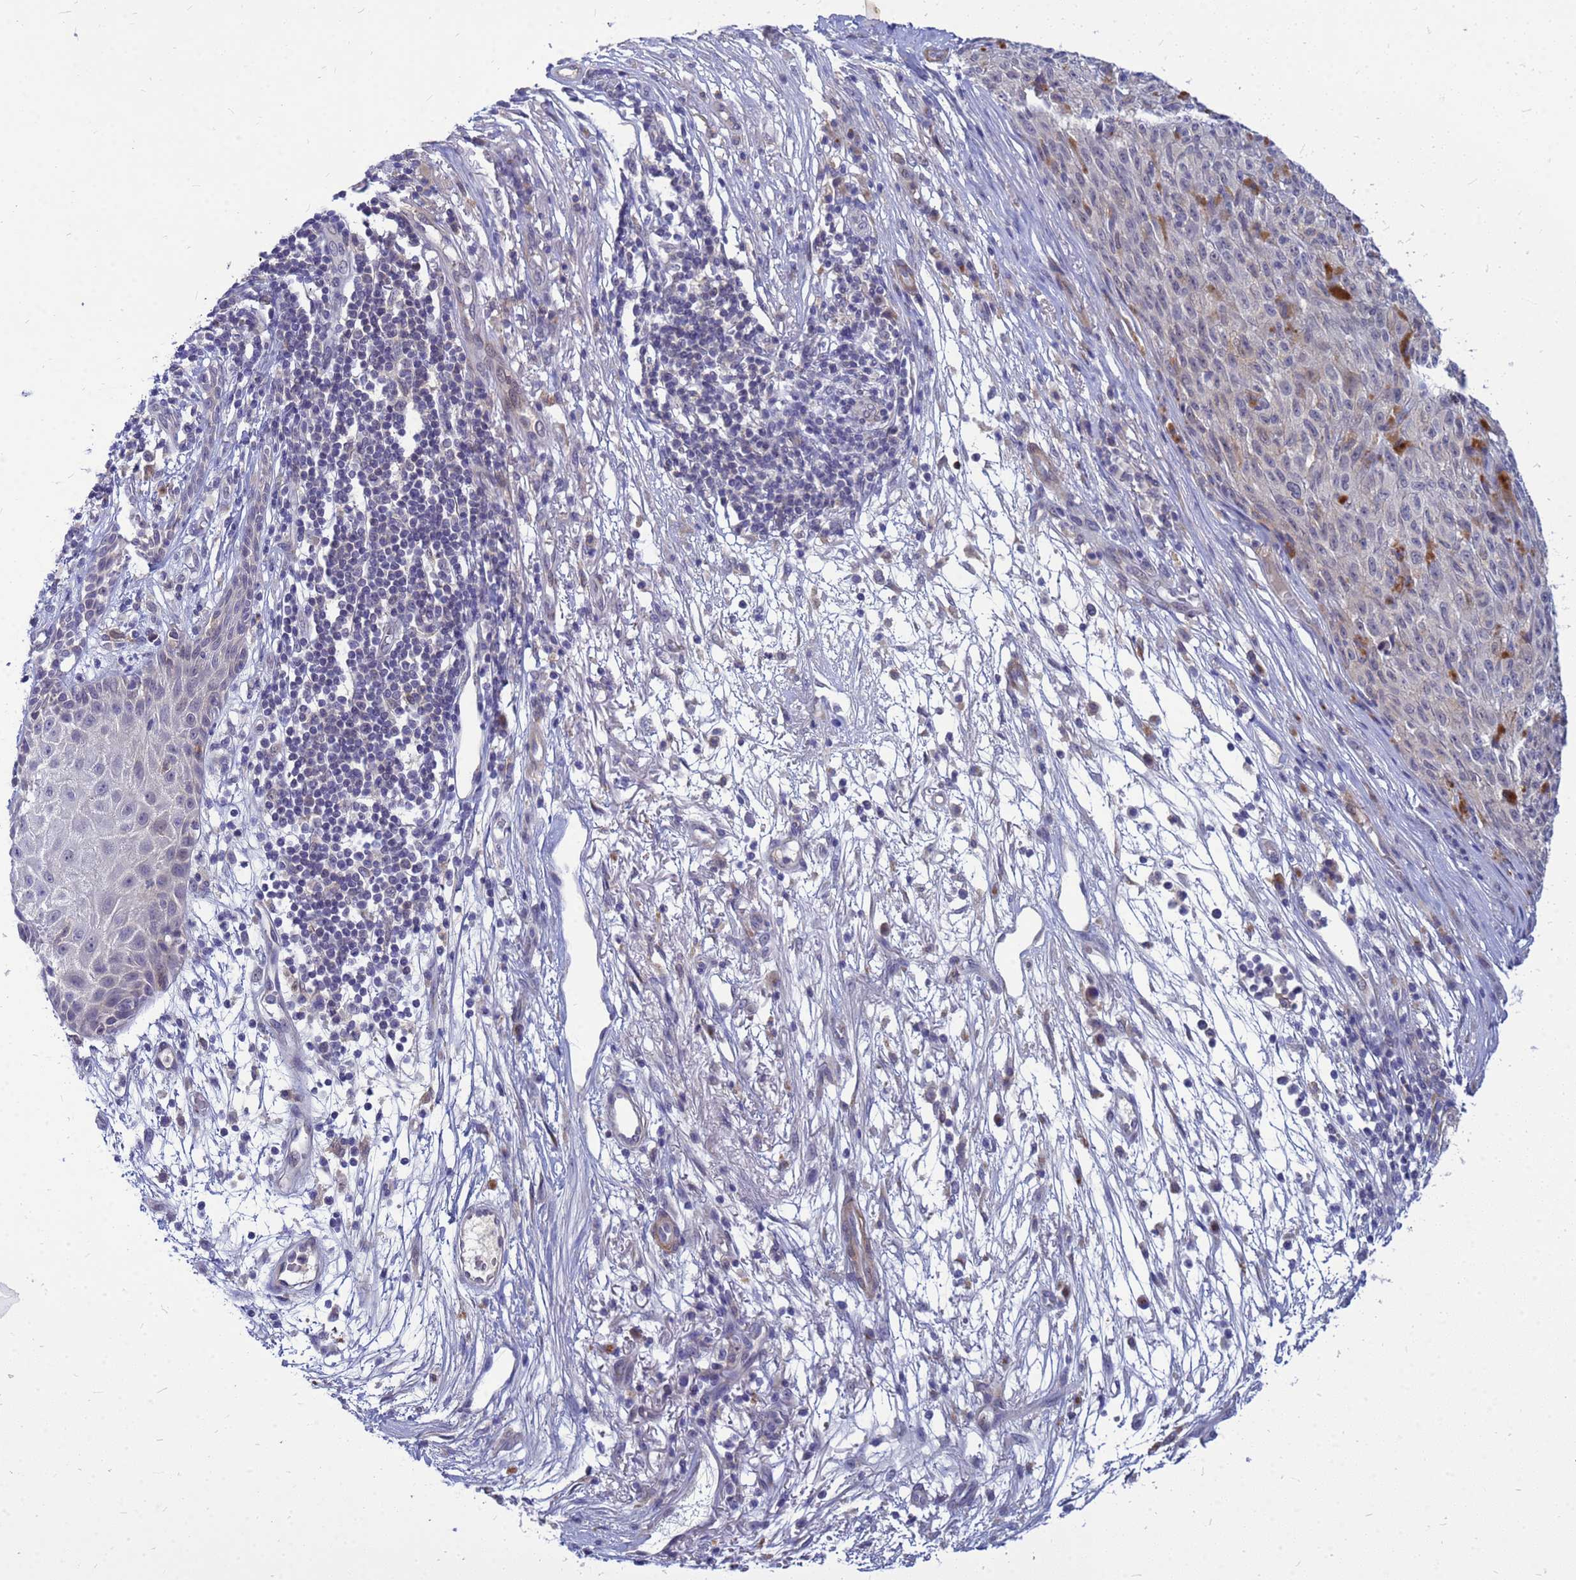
{"staining": {"intensity": "weak", "quantity": "<25%", "location": "cytoplasmic/membranous"}, "tissue": "melanoma", "cell_type": "Tumor cells", "image_type": "cancer", "snomed": [{"axis": "morphology", "description": "Malignant melanoma, NOS"}, {"axis": "topography", "description": "Skin"}], "caption": "High magnification brightfield microscopy of malignant melanoma stained with DAB (brown) and counterstained with hematoxylin (blue): tumor cells show no significant staining. (Brightfield microscopy of DAB IHC at high magnification).", "gene": "SRGAP3", "patient": {"sex": "female", "age": 82}}